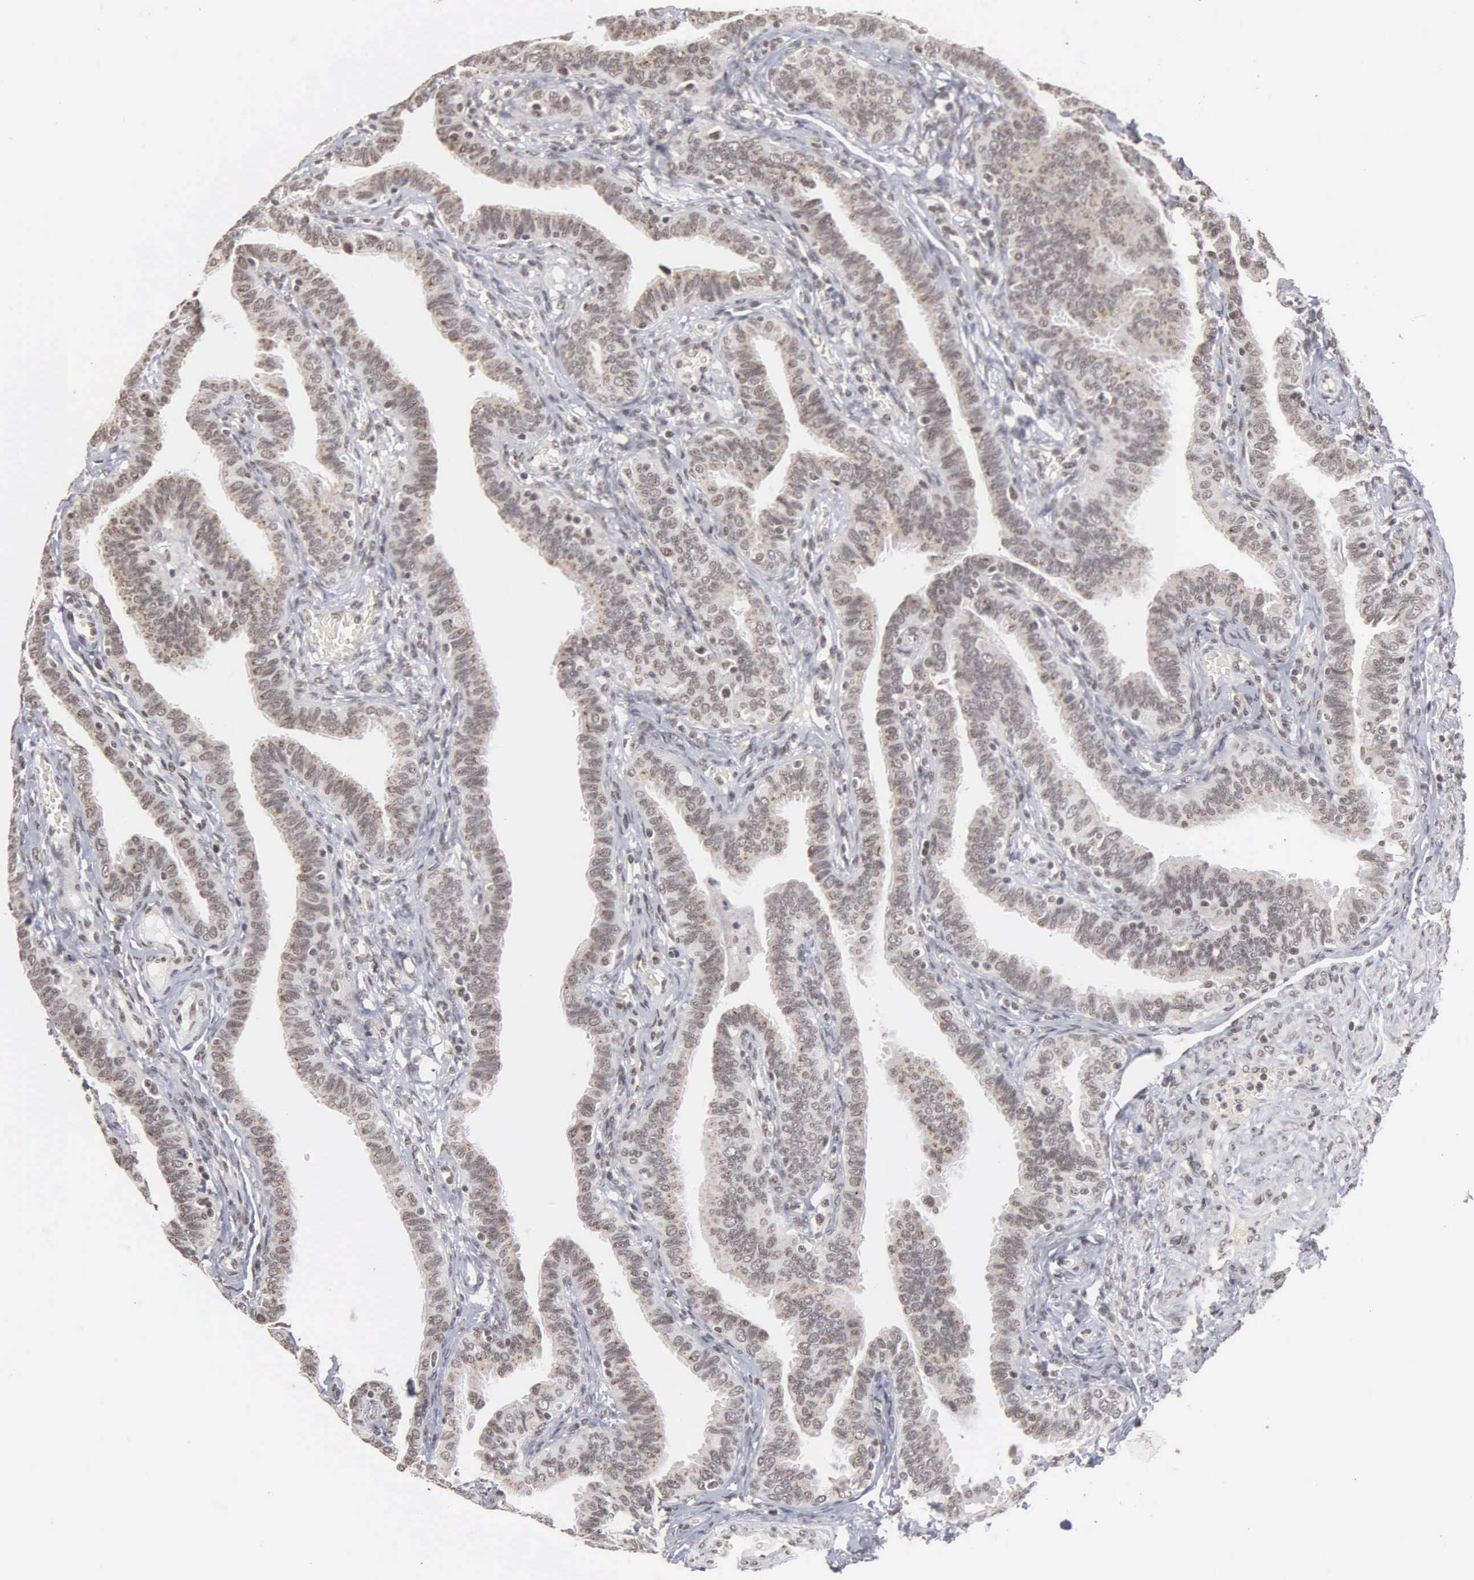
{"staining": {"intensity": "weak", "quantity": ">75%", "location": "nuclear"}, "tissue": "fallopian tube", "cell_type": "Glandular cells", "image_type": "normal", "snomed": [{"axis": "morphology", "description": "Normal tissue, NOS"}, {"axis": "topography", "description": "Fallopian tube"}], "caption": "Immunohistochemistry histopathology image of normal fallopian tube: human fallopian tube stained using IHC reveals low levels of weak protein expression localized specifically in the nuclear of glandular cells, appearing as a nuclear brown color.", "gene": "GTF2A1", "patient": {"sex": "female", "age": 38}}